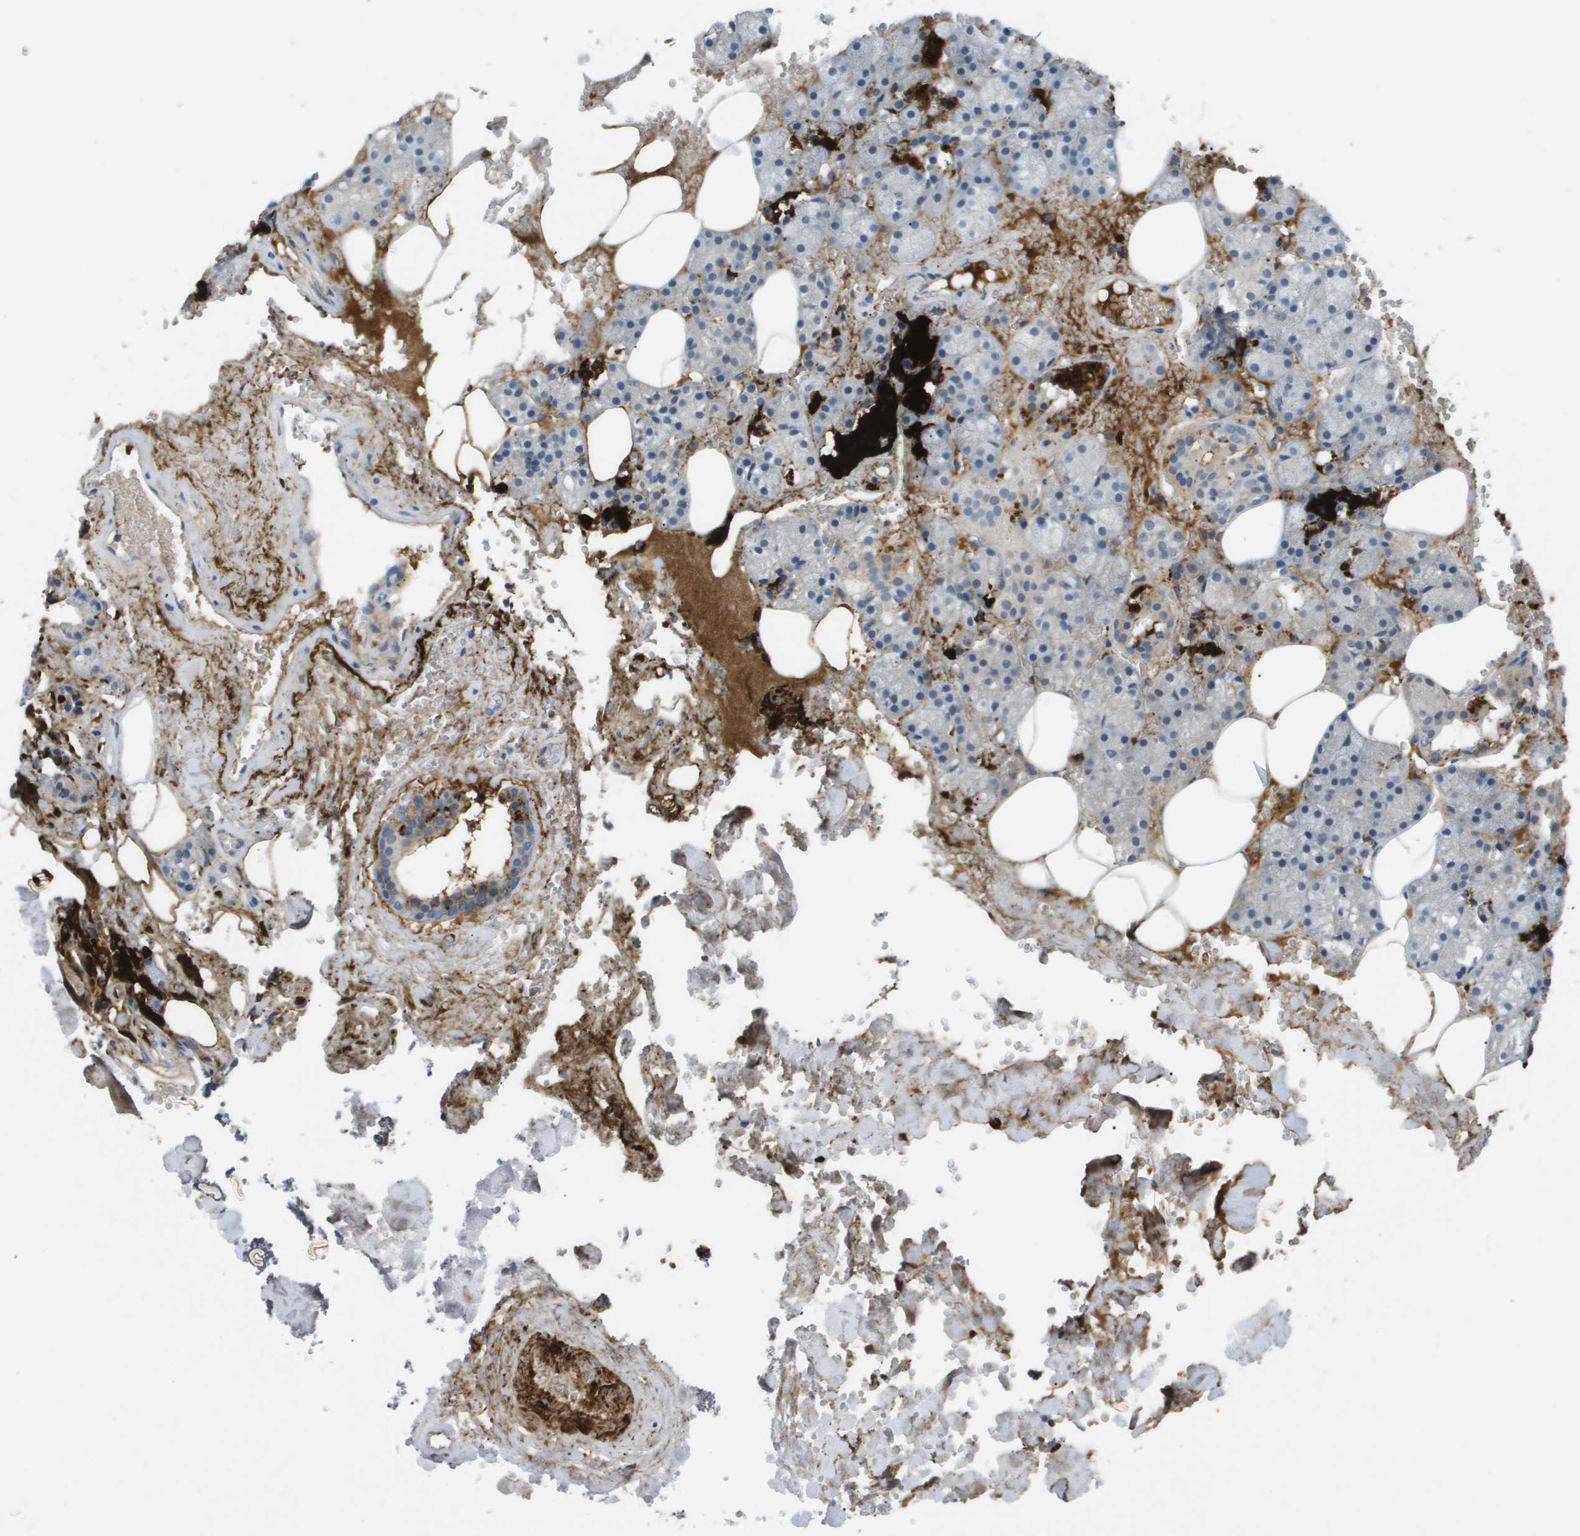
{"staining": {"intensity": "weak", "quantity": "<25%", "location": "cytoplasmic/membranous"}, "tissue": "salivary gland", "cell_type": "Glandular cells", "image_type": "normal", "snomed": [{"axis": "morphology", "description": "Normal tissue, NOS"}, {"axis": "topography", "description": "Salivary gland"}], "caption": "Immunohistochemistry of normal human salivary gland exhibits no positivity in glandular cells. The staining is performed using DAB brown chromogen with nuclei counter-stained in using hematoxylin.", "gene": "VTN", "patient": {"sex": "male", "age": 62}}